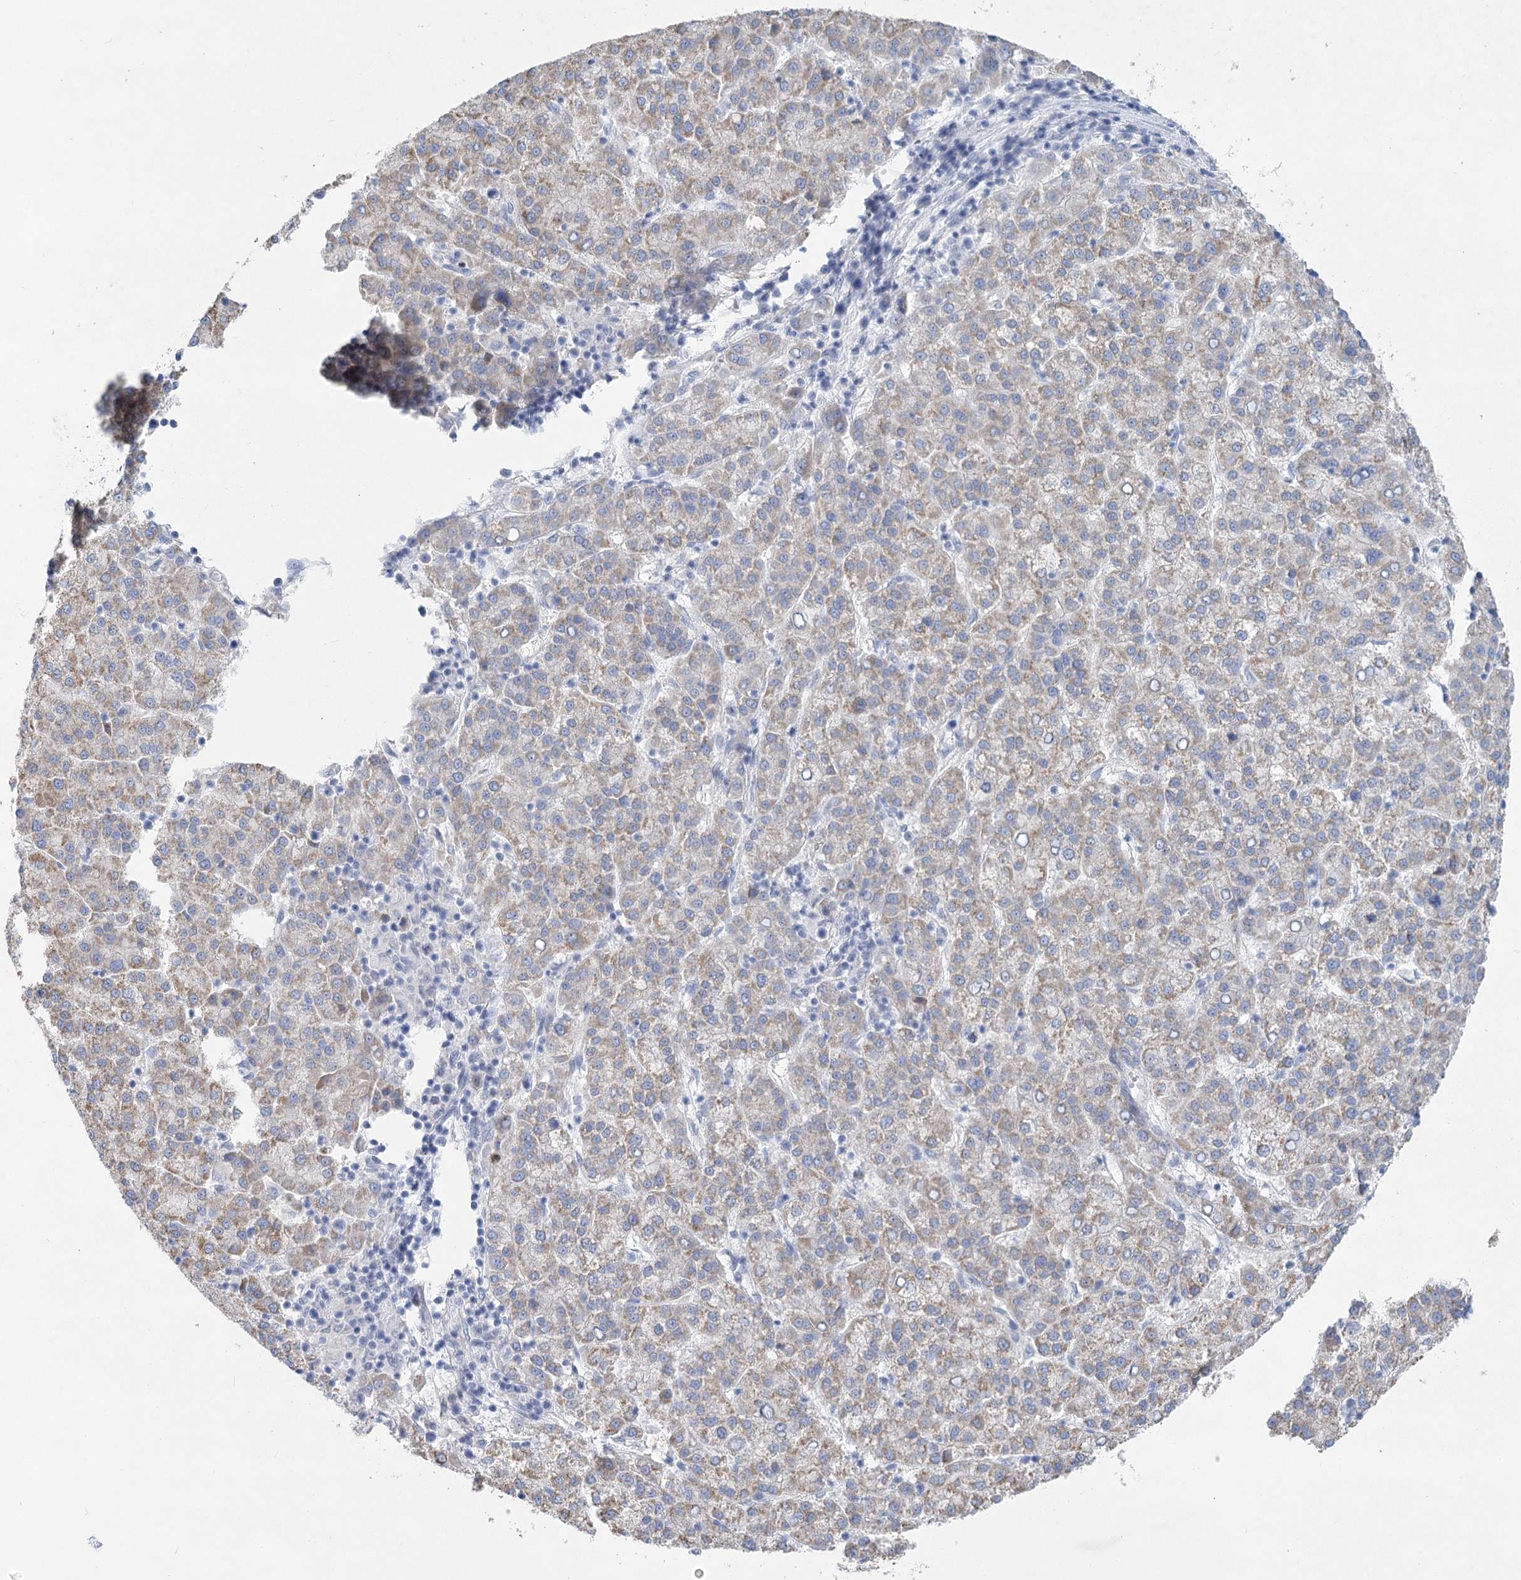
{"staining": {"intensity": "moderate", "quantity": "<25%", "location": "cytoplasmic/membranous"}, "tissue": "liver cancer", "cell_type": "Tumor cells", "image_type": "cancer", "snomed": [{"axis": "morphology", "description": "Carcinoma, Hepatocellular, NOS"}, {"axis": "topography", "description": "Liver"}], "caption": "IHC micrograph of human hepatocellular carcinoma (liver) stained for a protein (brown), which reveals low levels of moderate cytoplasmic/membranous staining in about <25% of tumor cells.", "gene": "WDR74", "patient": {"sex": "female", "age": 58}}